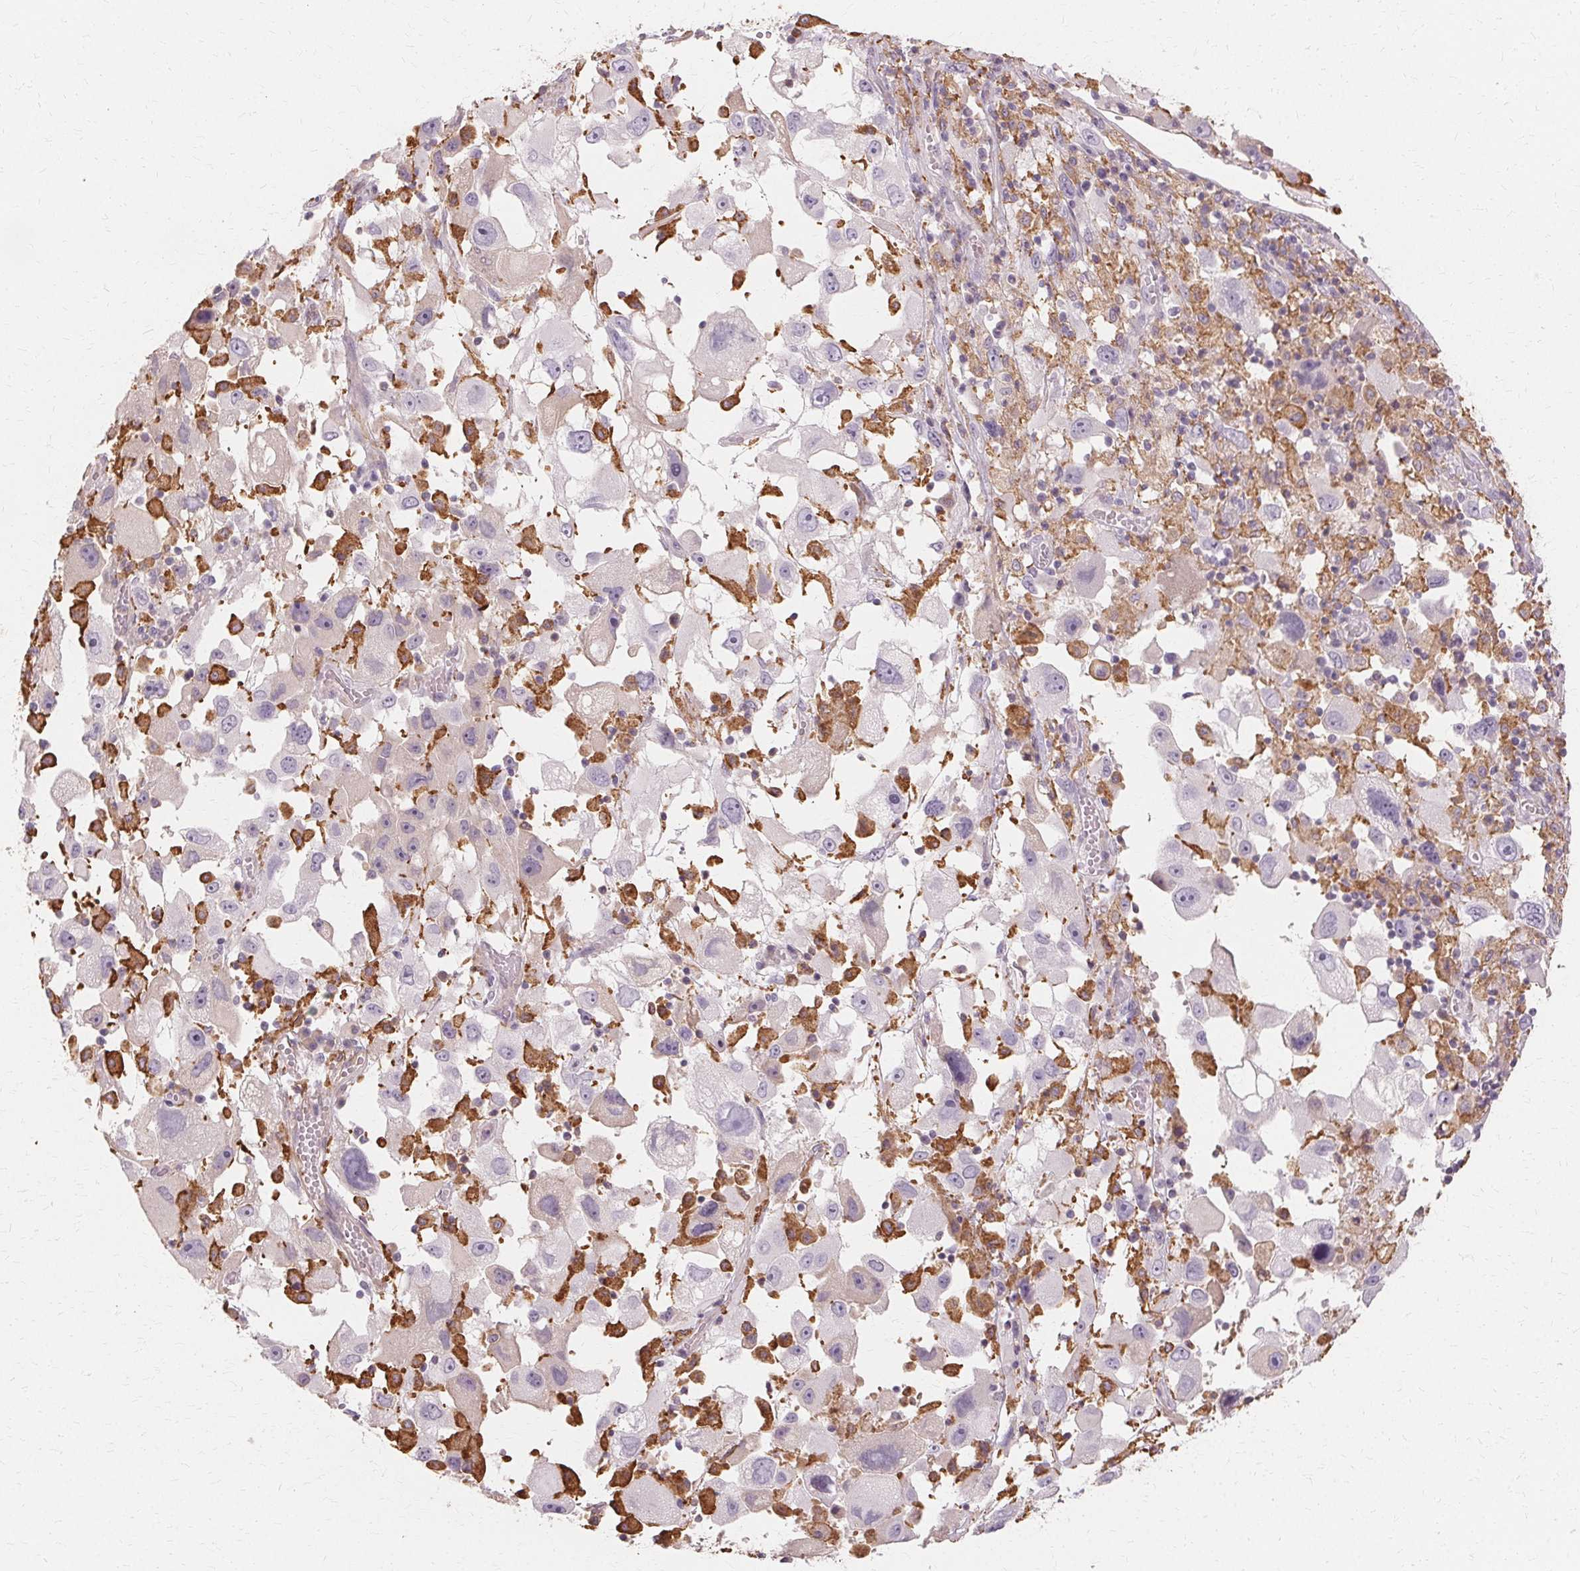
{"staining": {"intensity": "negative", "quantity": "none", "location": "none"}, "tissue": "melanoma", "cell_type": "Tumor cells", "image_type": "cancer", "snomed": [{"axis": "morphology", "description": "Malignant melanoma, Metastatic site"}, {"axis": "topography", "description": "Soft tissue"}], "caption": "Immunohistochemistry (IHC) photomicrograph of melanoma stained for a protein (brown), which reveals no staining in tumor cells. (Immunohistochemistry (IHC), brightfield microscopy, high magnification).", "gene": "IFNGR1", "patient": {"sex": "male", "age": 50}}